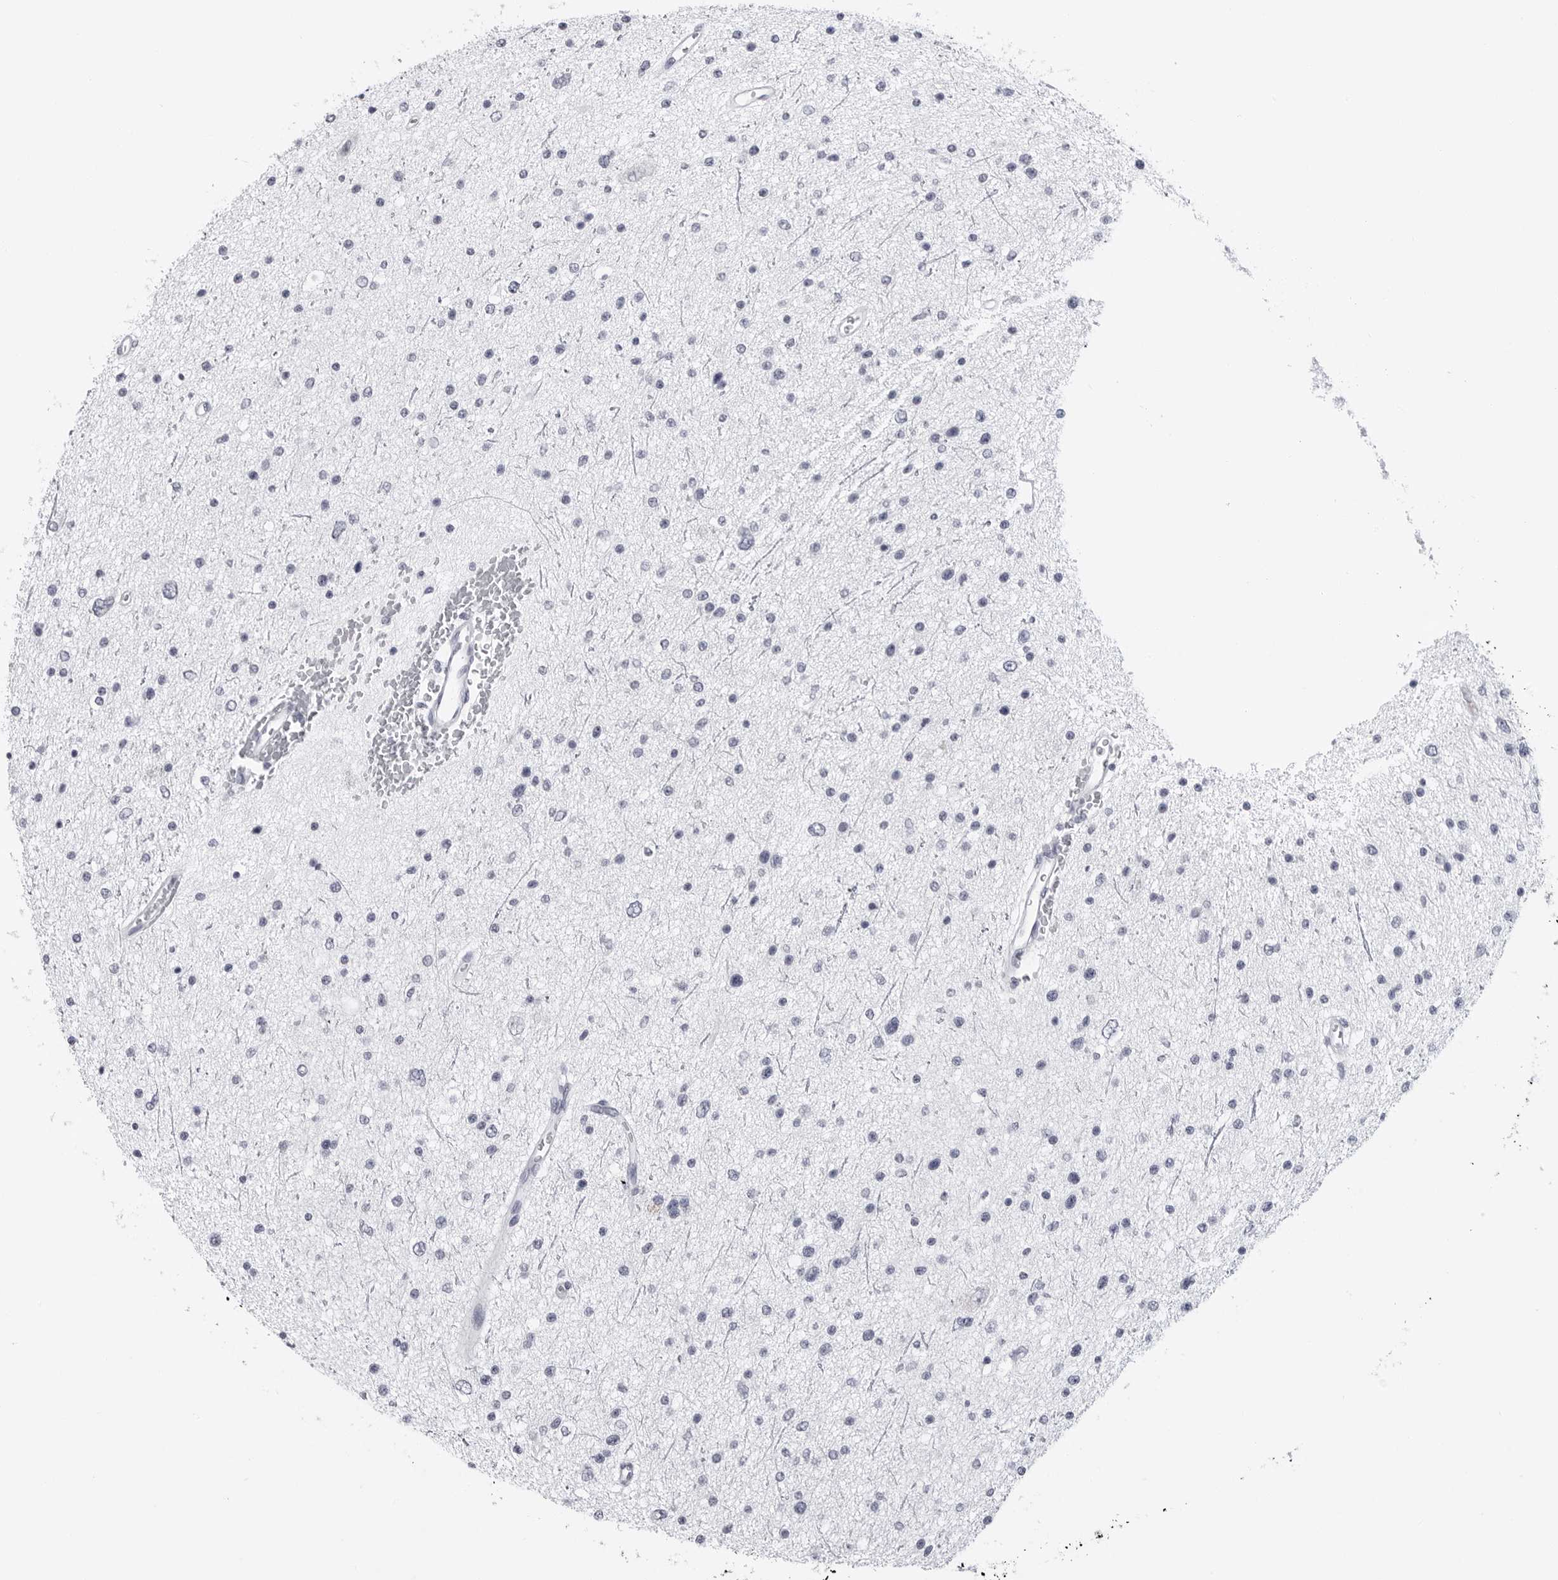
{"staining": {"intensity": "negative", "quantity": "none", "location": "none"}, "tissue": "glioma", "cell_type": "Tumor cells", "image_type": "cancer", "snomed": [{"axis": "morphology", "description": "Glioma, malignant, Low grade"}, {"axis": "topography", "description": "Brain"}], "caption": "Glioma stained for a protein using IHC exhibits no positivity tumor cells.", "gene": "PGA3", "patient": {"sex": "female", "age": 37}}